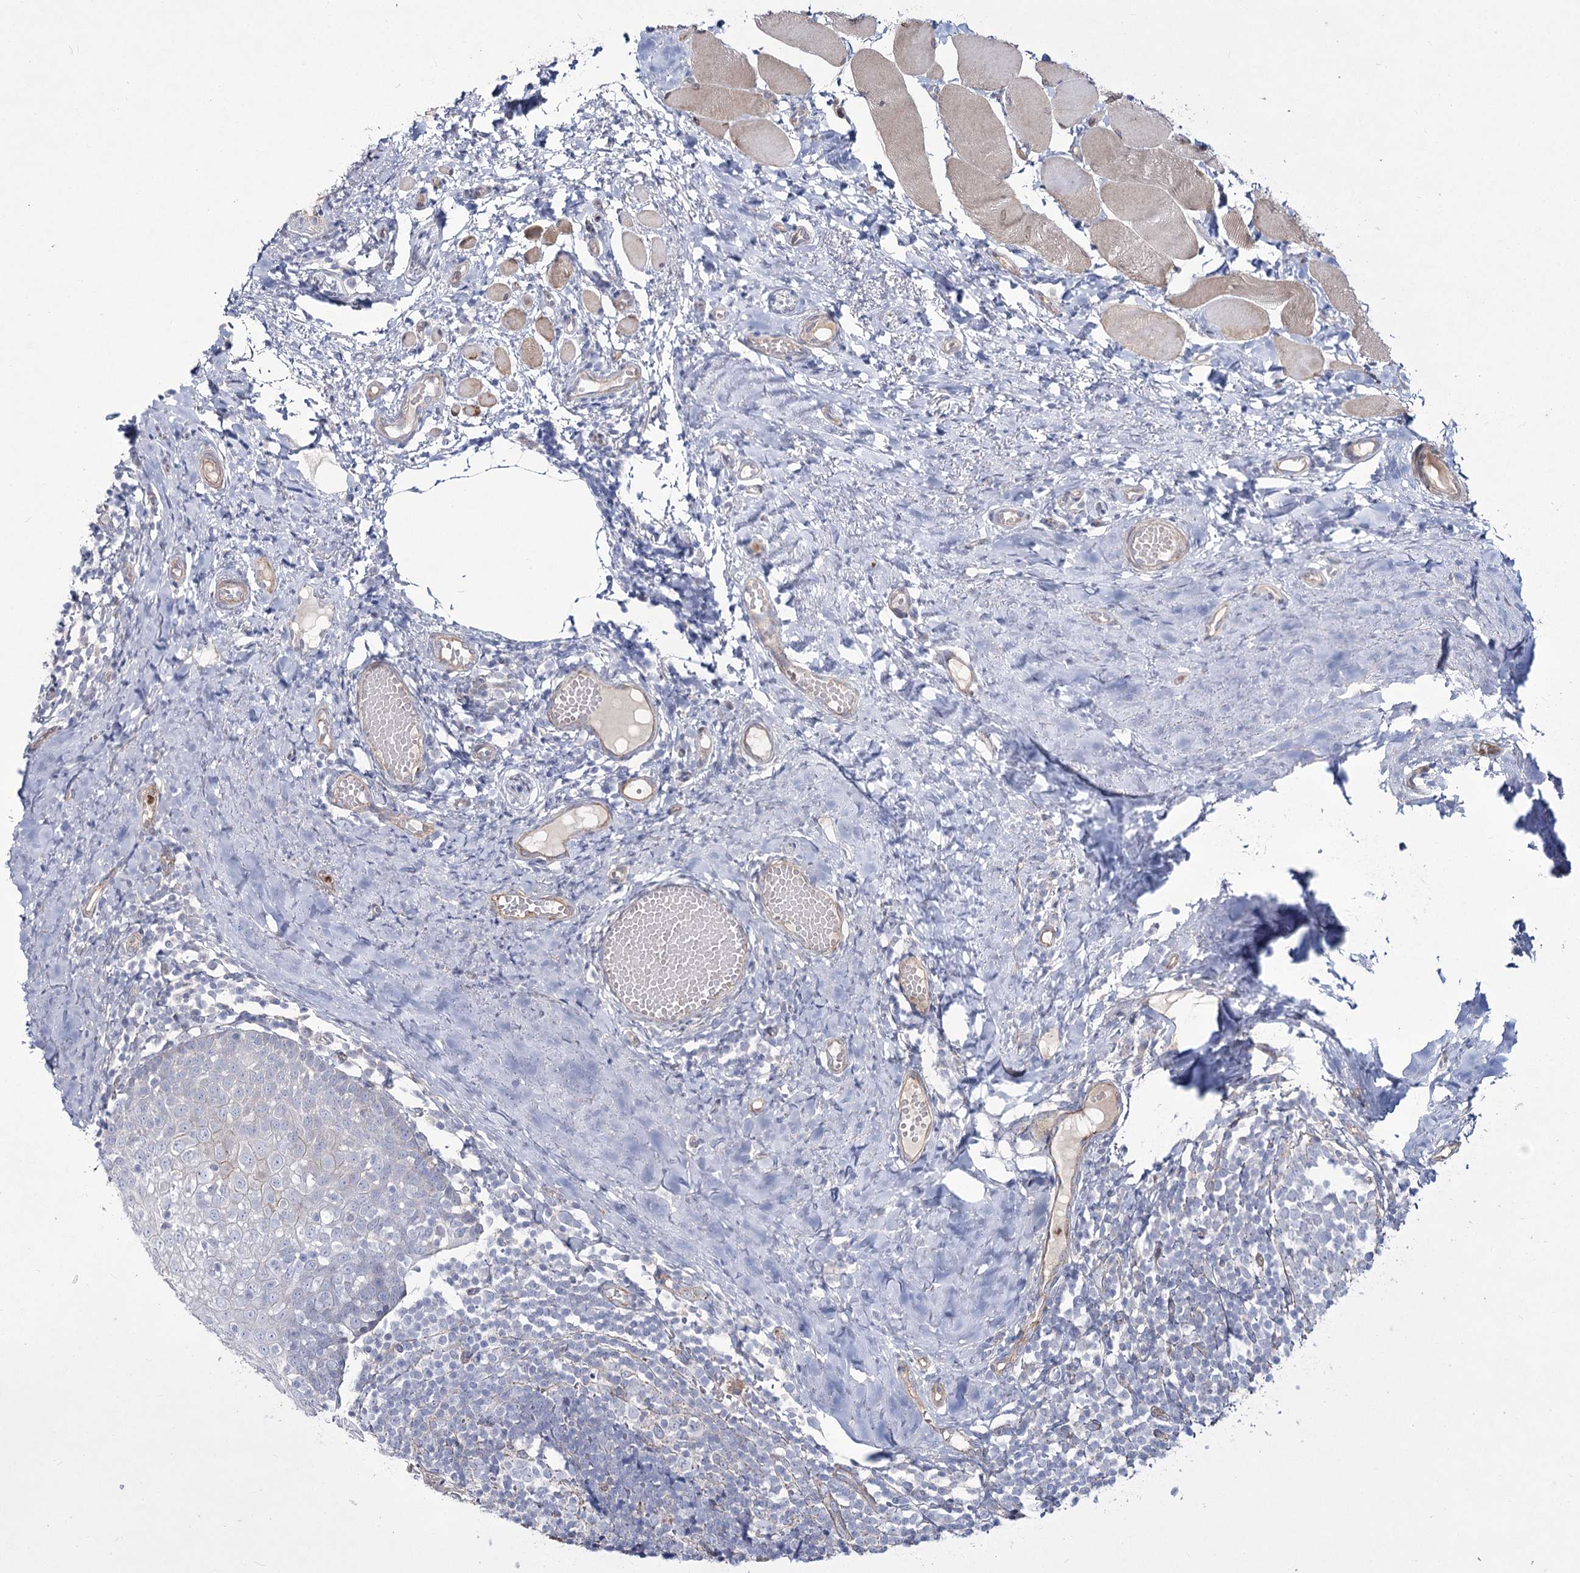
{"staining": {"intensity": "negative", "quantity": "none", "location": "none"}, "tissue": "tonsil", "cell_type": "Germinal center cells", "image_type": "normal", "snomed": [{"axis": "morphology", "description": "Normal tissue, NOS"}, {"axis": "topography", "description": "Tonsil"}], "caption": "Immunohistochemical staining of normal tonsil shows no significant positivity in germinal center cells.", "gene": "ME3", "patient": {"sex": "female", "age": 19}}